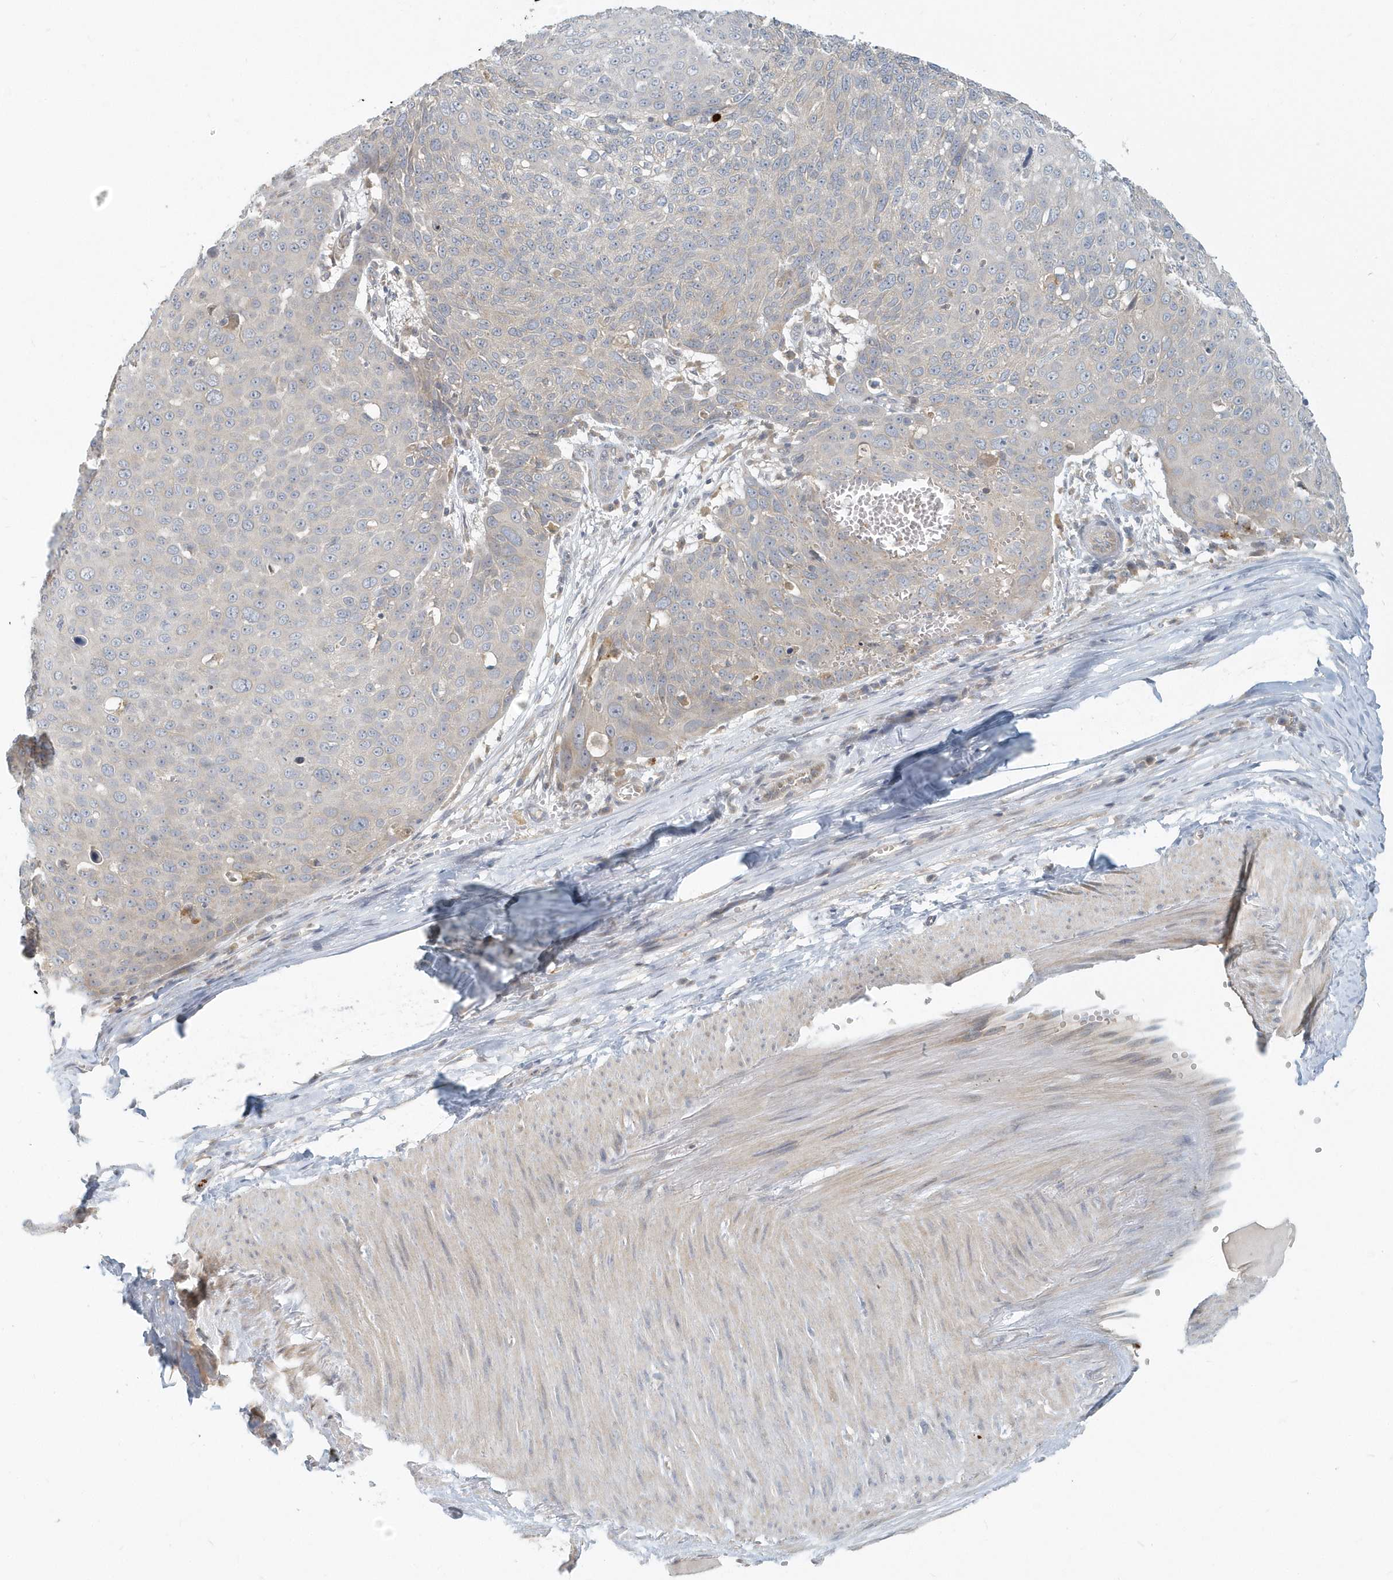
{"staining": {"intensity": "negative", "quantity": "none", "location": "none"}, "tissue": "skin cancer", "cell_type": "Tumor cells", "image_type": "cancer", "snomed": [{"axis": "morphology", "description": "Squamous cell carcinoma, NOS"}, {"axis": "topography", "description": "Skin"}], "caption": "Tumor cells show no significant protein staining in squamous cell carcinoma (skin).", "gene": "NAPB", "patient": {"sex": "male", "age": 71}}